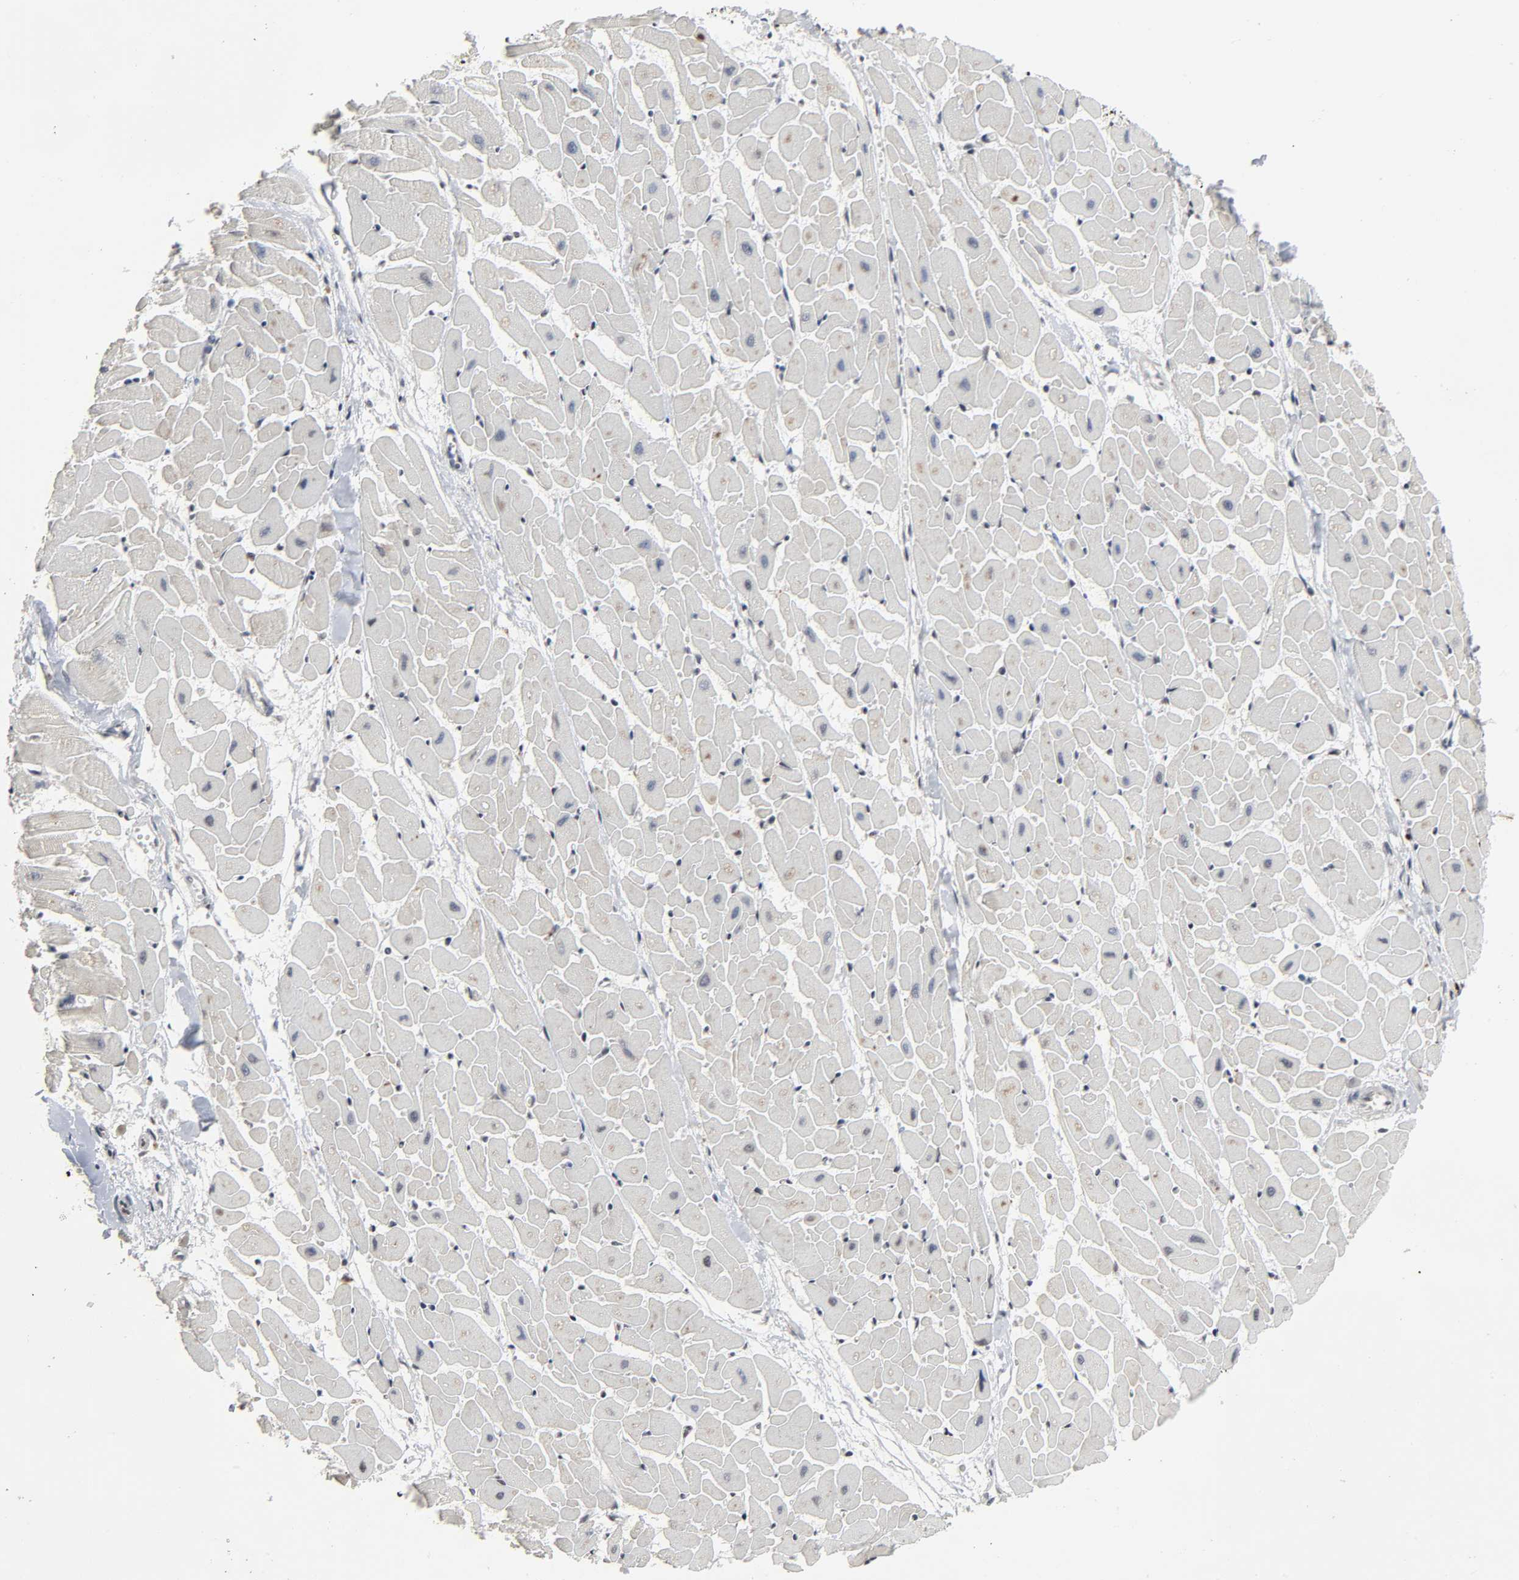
{"staining": {"intensity": "negative", "quantity": "none", "location": "none"}, "tissue": "heart muscle", "cell_type": "Cardiomyocytes", "image_type": "normal", "snomed": [{"axis": "morphology", "description": "Normal tissue, NOS"}, {"axis": "topography", "description": "Heart"}], "caption": "This is an IHC histopathology image of normal heart muscle. There is no positivity in cardiomyocytes.", "gene": "MUC1", "patient": {"sex": "female", "age": 19}}